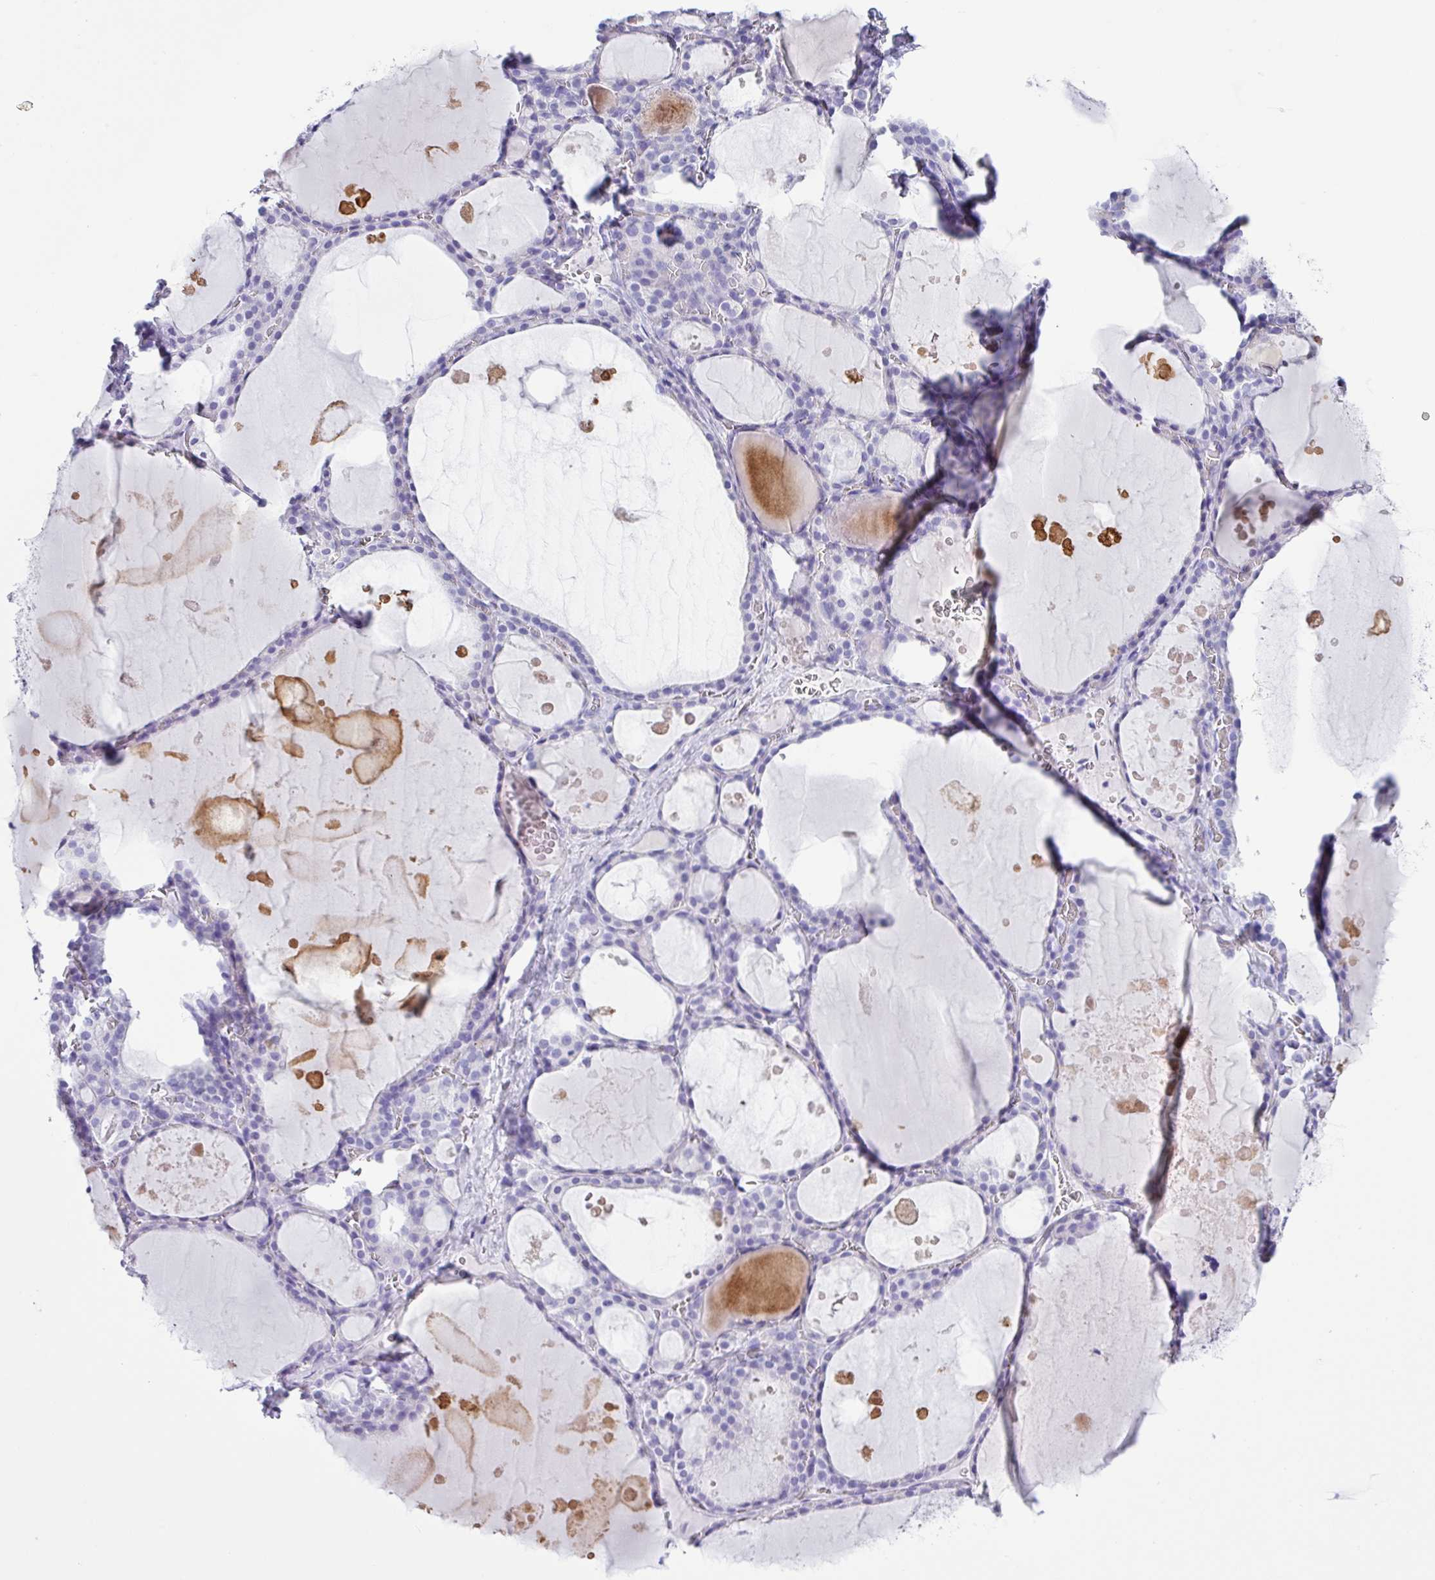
{"staining": {"intensity": "negative", "quantity": "none", "location": "none"}, "tissue": "thyroid gland", "cell_type": "Glandular cells", "image_type": "normal", "snomed": [{"axis": "morphology", "description": "Normal tissue, NOS"}, {"axis": "topography", "description": "Thyroid gland"}], "caption": "DAB (3,3'-diaminobenzidine) immunohistochemical staining of normal thyroid gland displays no significant expression in glandular cells. (DAB IHC, high magnification).", "gene": "ZG16", "patient": {"sex": "male", "age": 56}}